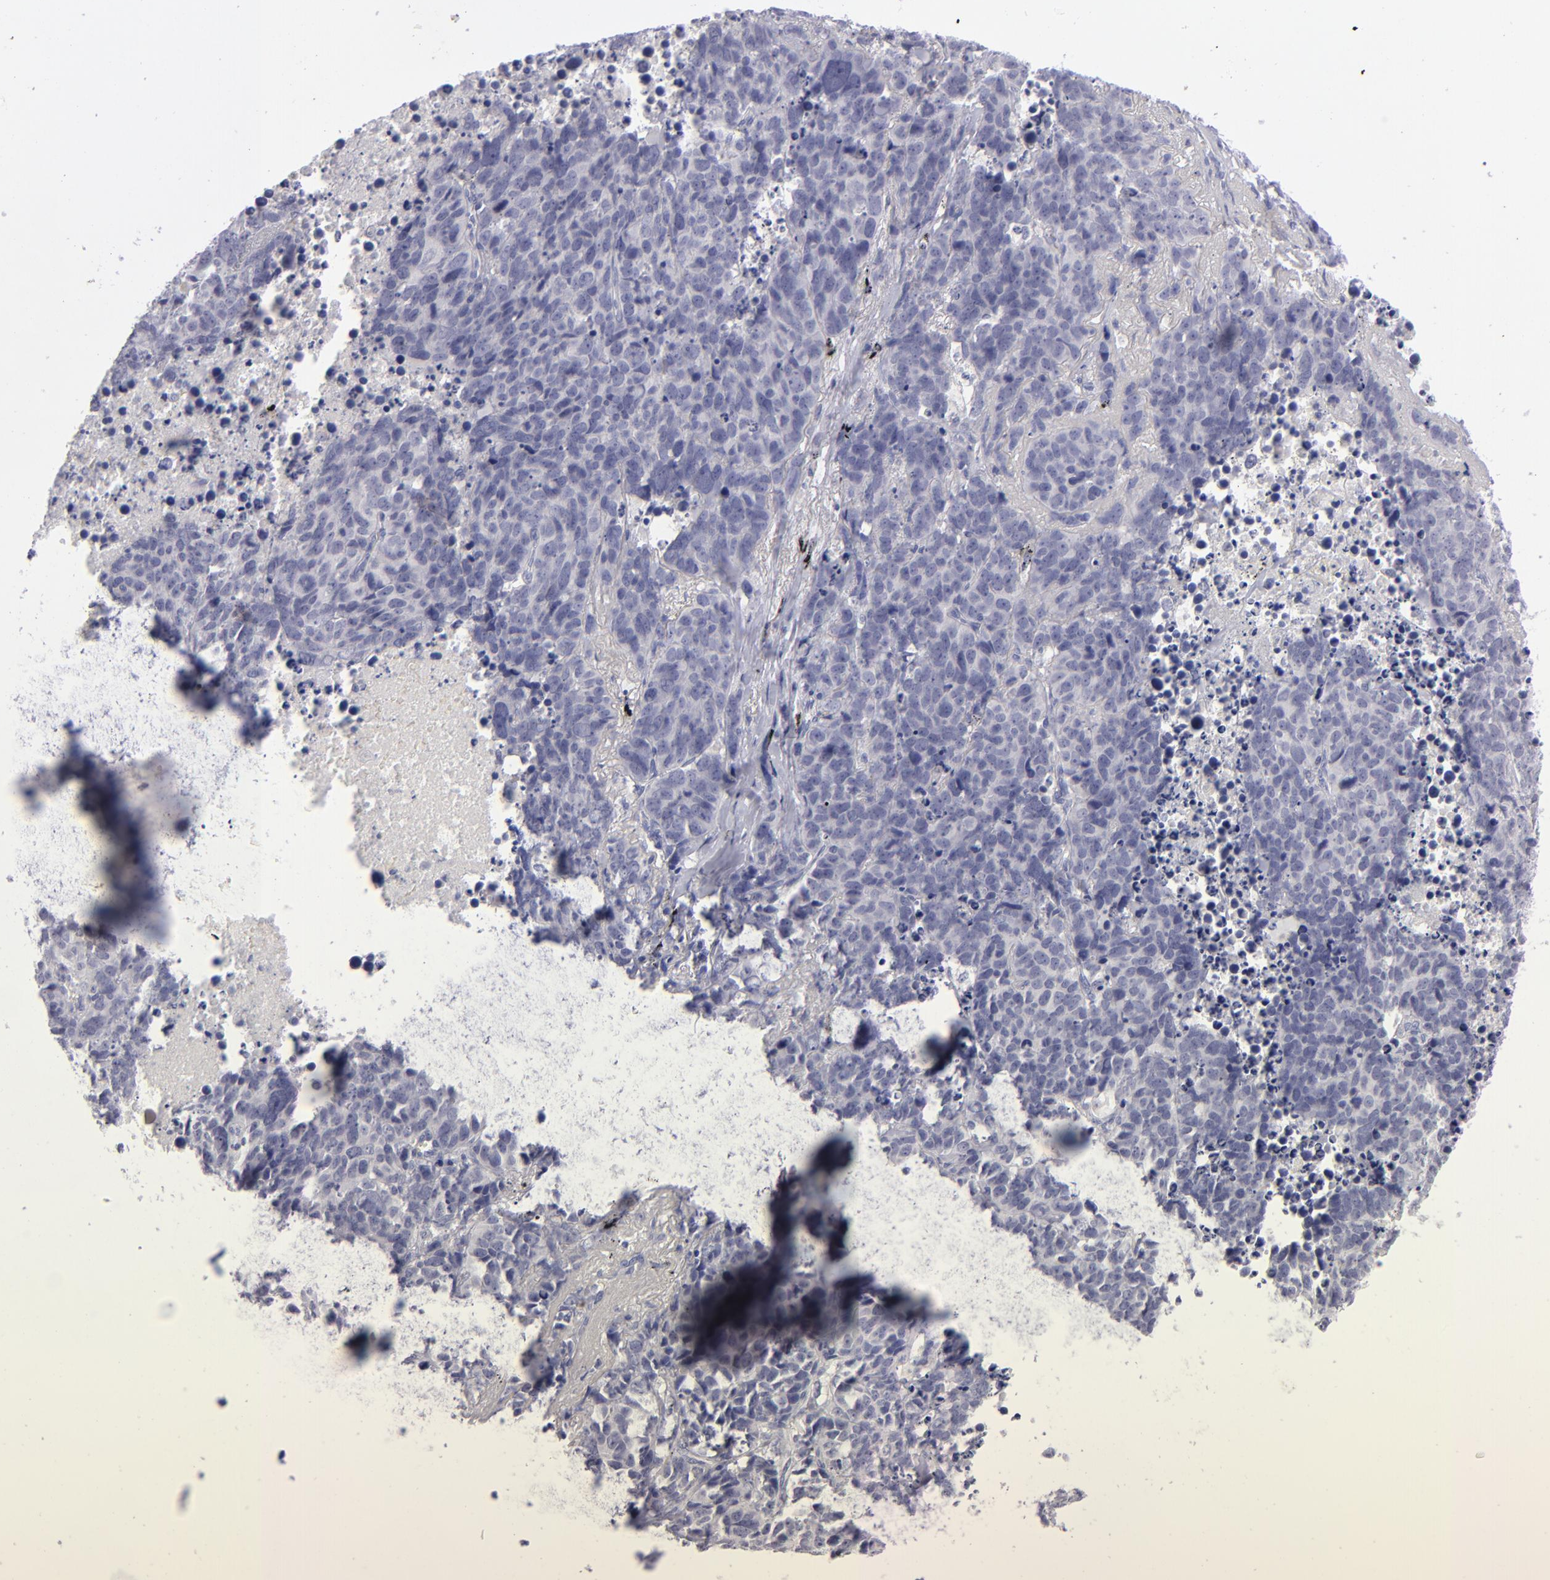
{"staining": {"intensity": "negative", "quantity": "none", "location": "none"}, "tissue": "lung cancer", "cell_type": "Tumor cells", "image_type": "cancer", "snomed": [{"axis": "morphology", "description": "Carcinoid, malignant, NOS"}, {"axis": "topography", "description": "Lung"}], "caption": "Lung malignant carcinoid stained for a protein using immunohistochemistry (IHC) reveals no positivity tumor cells.", "gene": "ITGB4", "patient": {"sex": "male", "age": 60}}